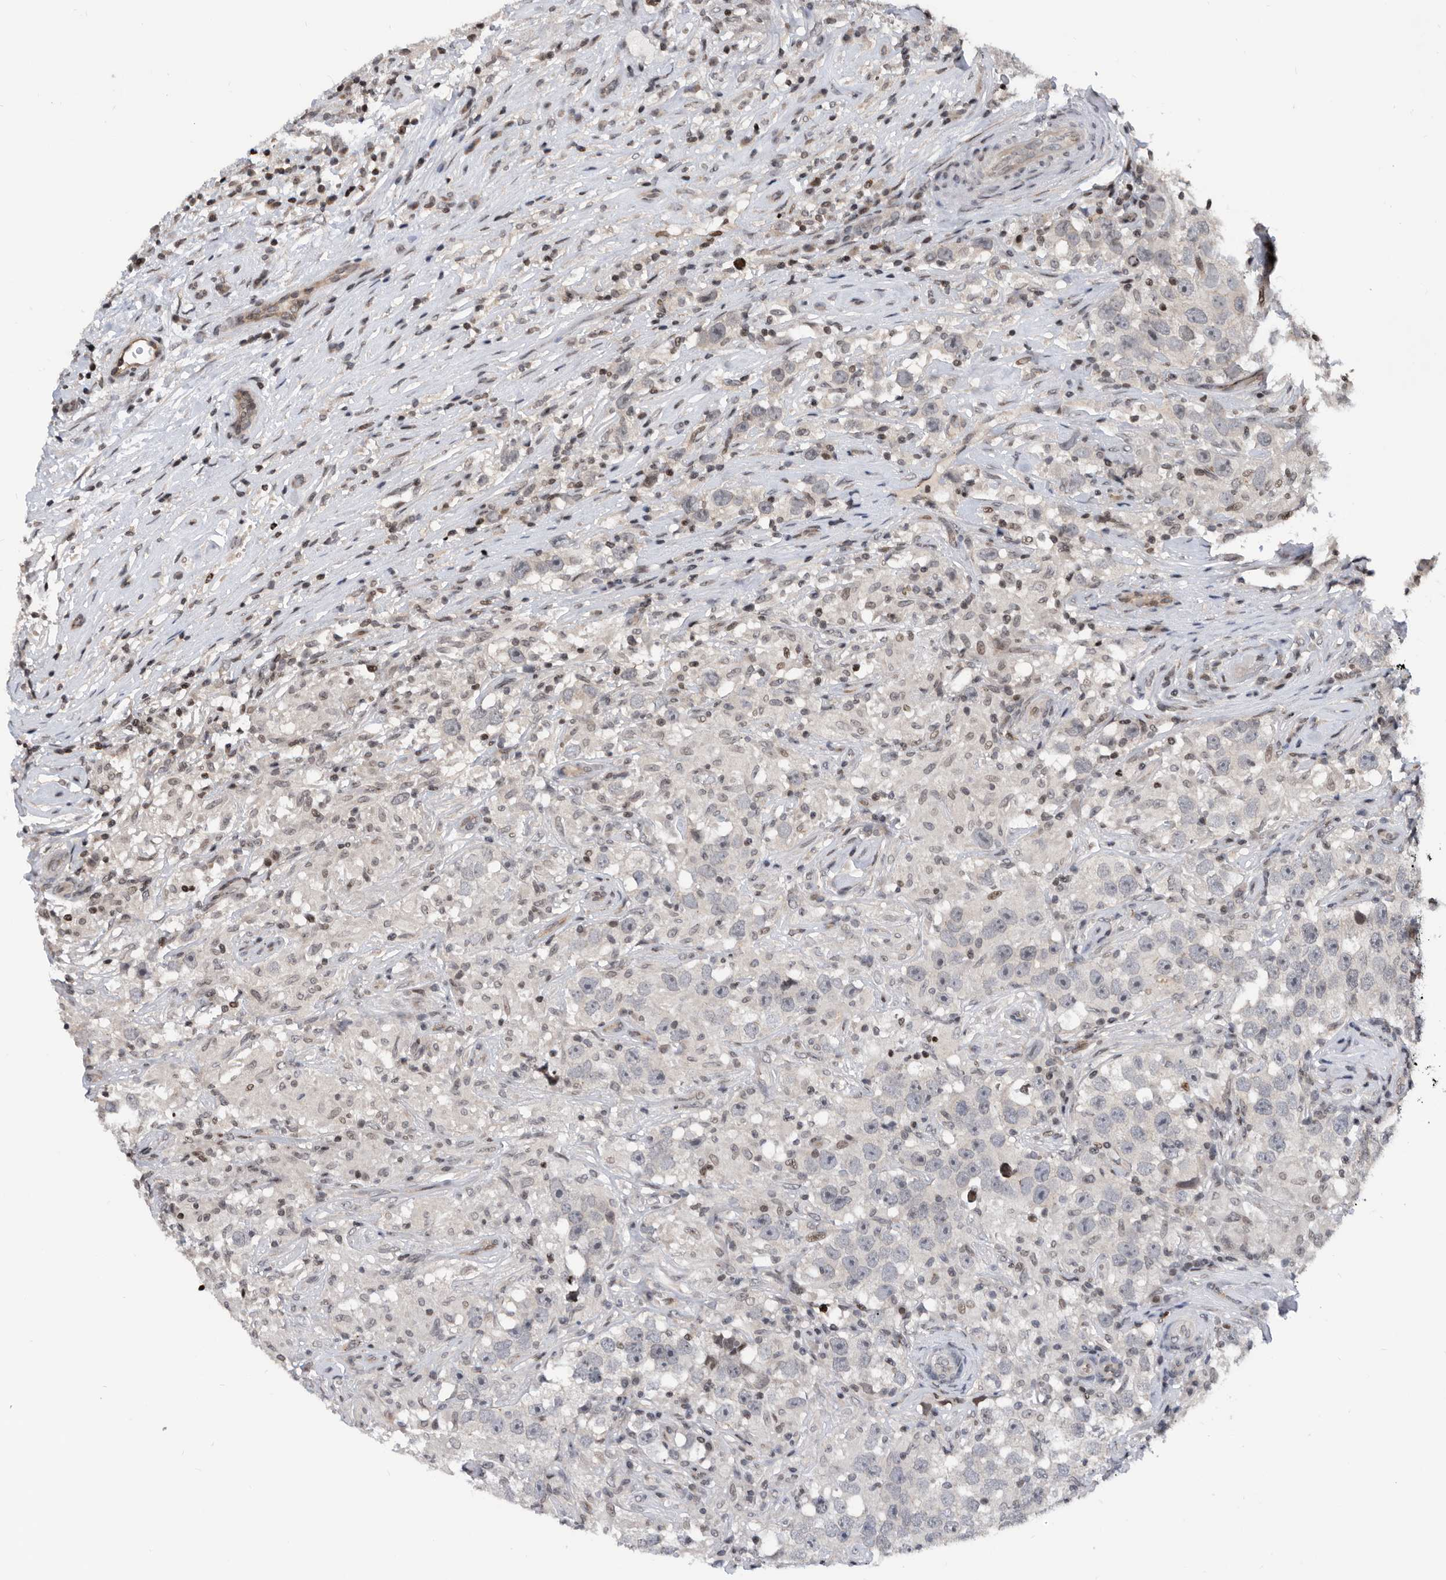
{"staining": {"intensity": "negative", "quantity": "none", "location": "none"}, "tissue": "testis cancer", "cell_type": "Tumor cells", "image_type": "cancer", "snomed": [{"axis": "morphology", "description": "Seminoma, NOS"}, {"axis": "topography", "description": "Testis"}], "caption": "Immunohistochemistry of human seminoma (testis) displays no positivity in tumor cells.", "gene": "SNRNP48", "patient": {"sex": "male", "age": 49}}